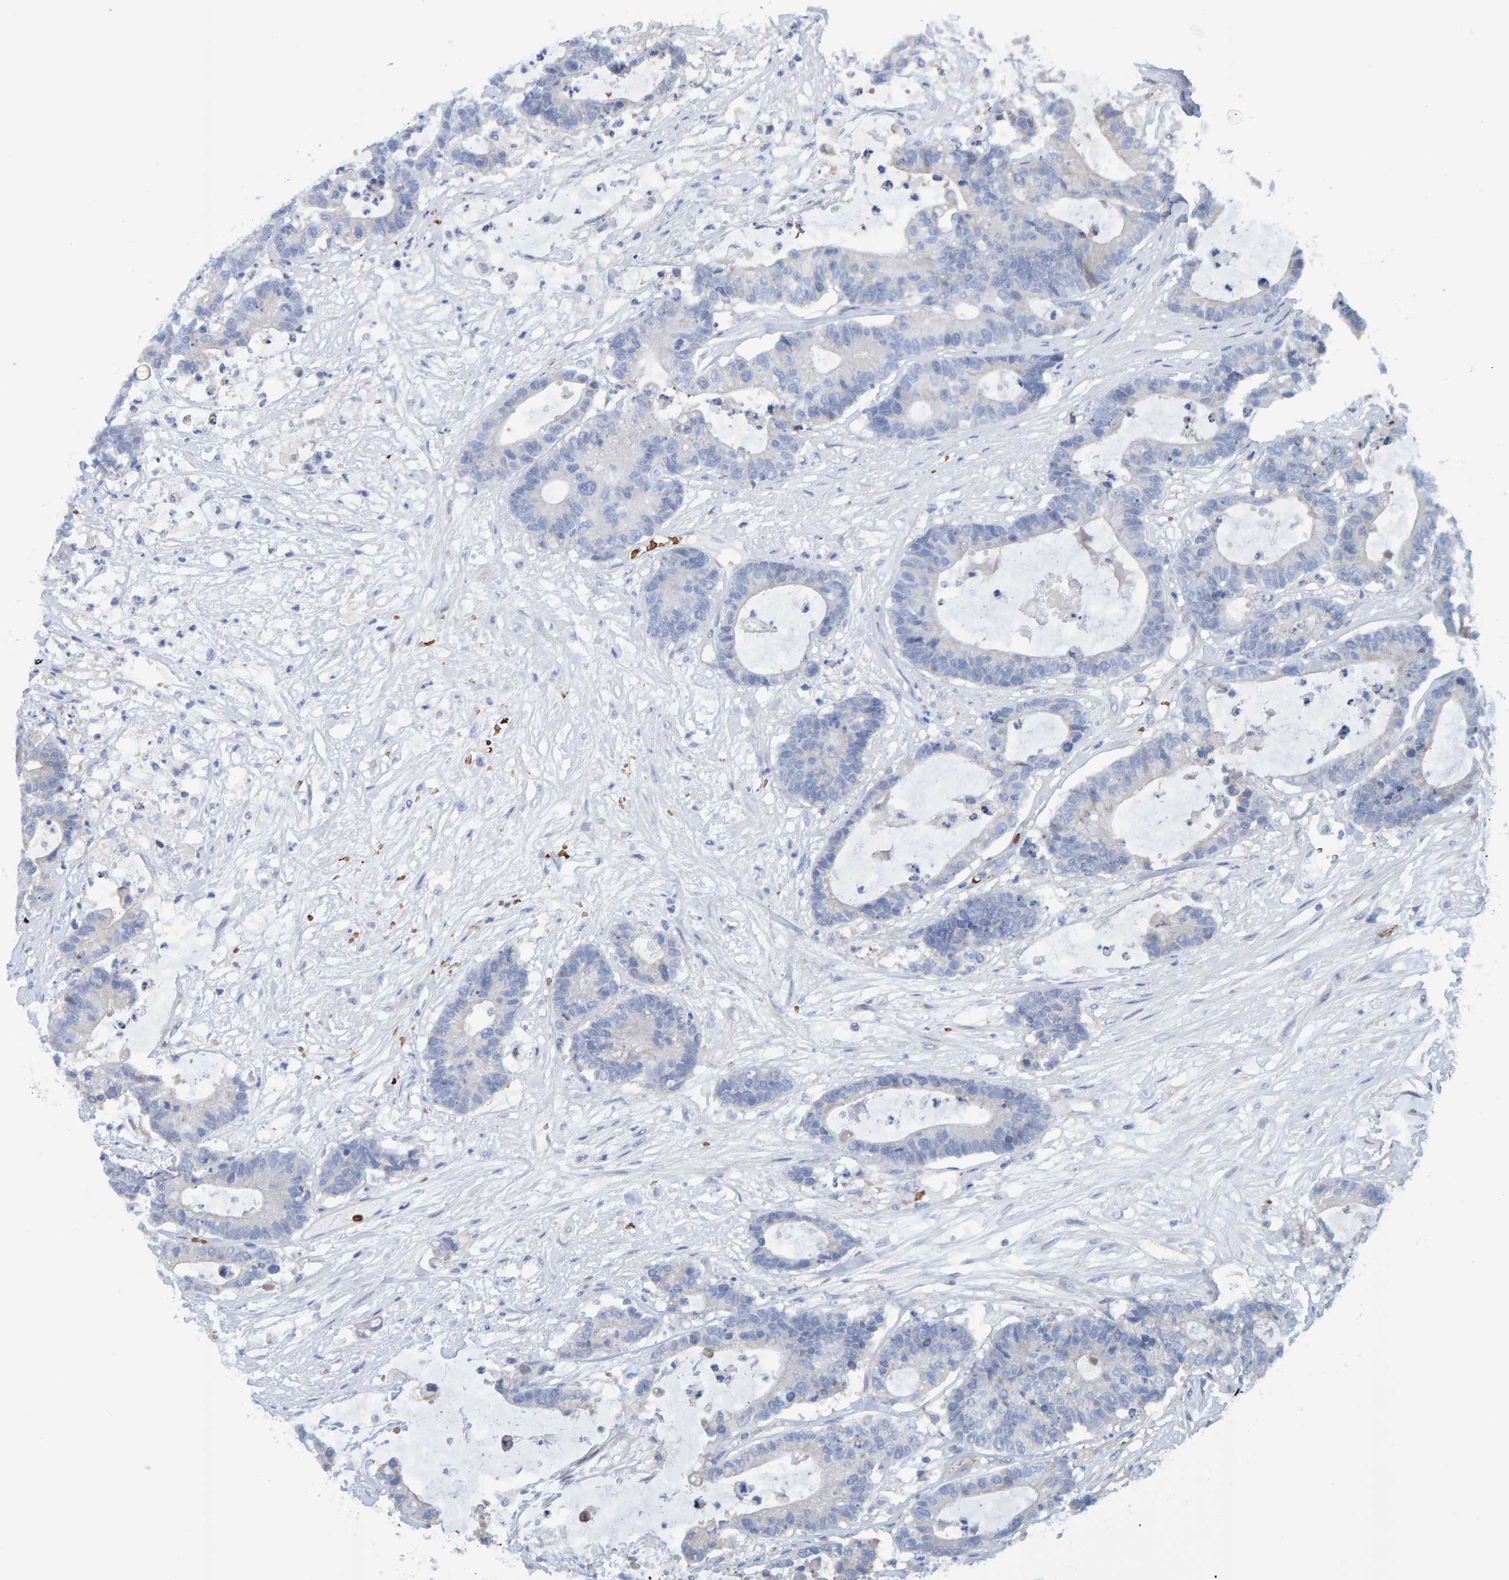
{"staining": {"intensity": "negative", "quantity": "none", "location": "none"}, "tissue": "colorectal cancer", "cell_type": "Tumor cells", "image_type": "cancer", "snomed": [{"axis": "morphology", "description": "Adenocarcinoma, NOS"}, {"axis": "topography", "description": "Colon"}], "caption": "Tumor cells are negative for brown protein staining in colorectal adenocarcinoma.", "gene": "VPS9D1", "patient": {"sex": "female", "age": 84}}